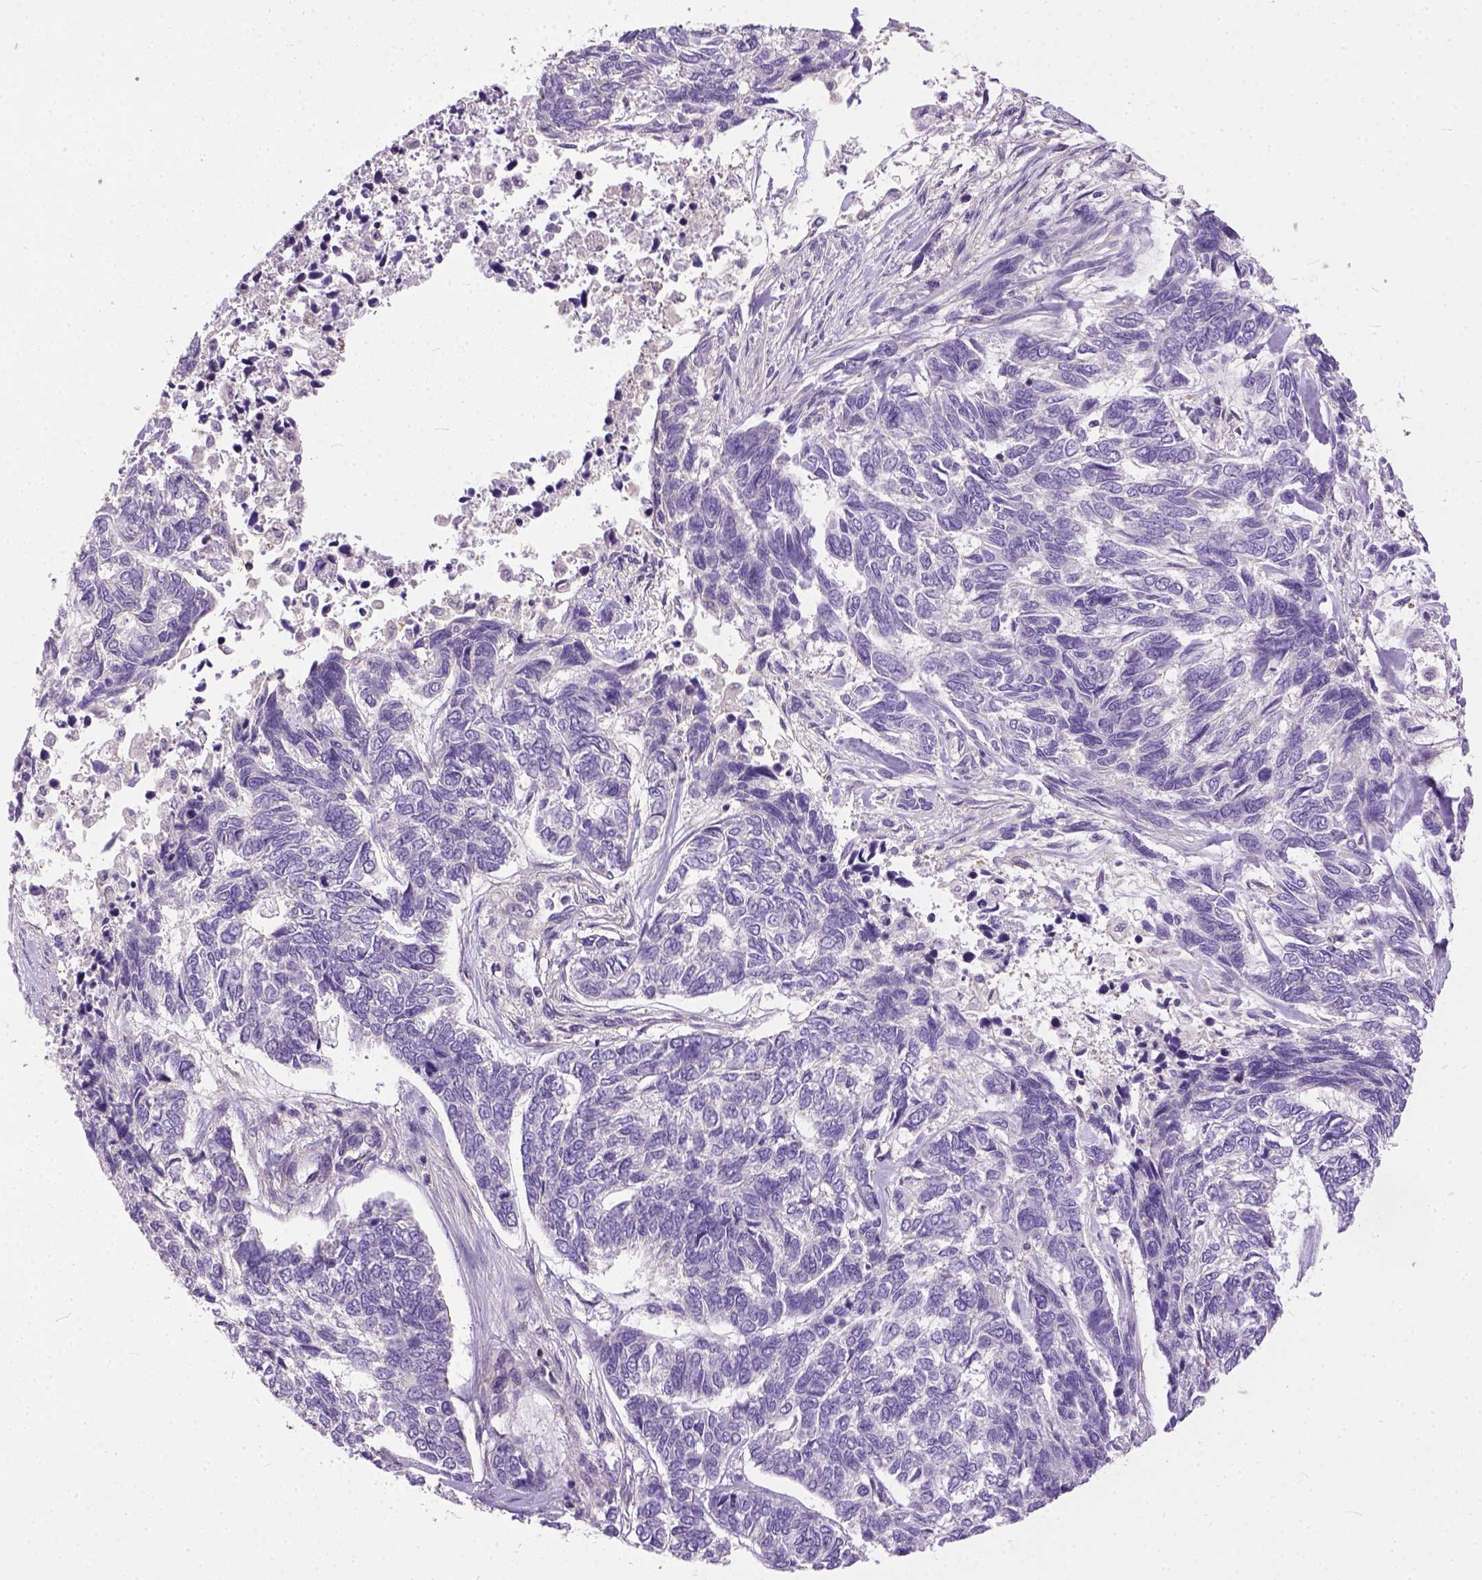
{"staining": {"intensity": "negative", "quantity": "none", "location": "none"}, "tissue": "skin cancer", "cell_type": "Tumor cells", "image_type": "cancer", "snomed": [{"axis": "morphology", "description": "Basal cell carcinoma"}, {"axis": "topography", "description": "Skin"}], "caption": "There is no significant positivity in tumor cells of skin basal cell carcinoma. The staining is performed using DAB (3,3'-diaminobenzidine) brown chromogen with nuclei counter-stained in using hematoxylin.", "gene": "BANF2", "patient": {"sex": "female", "age": 65}}